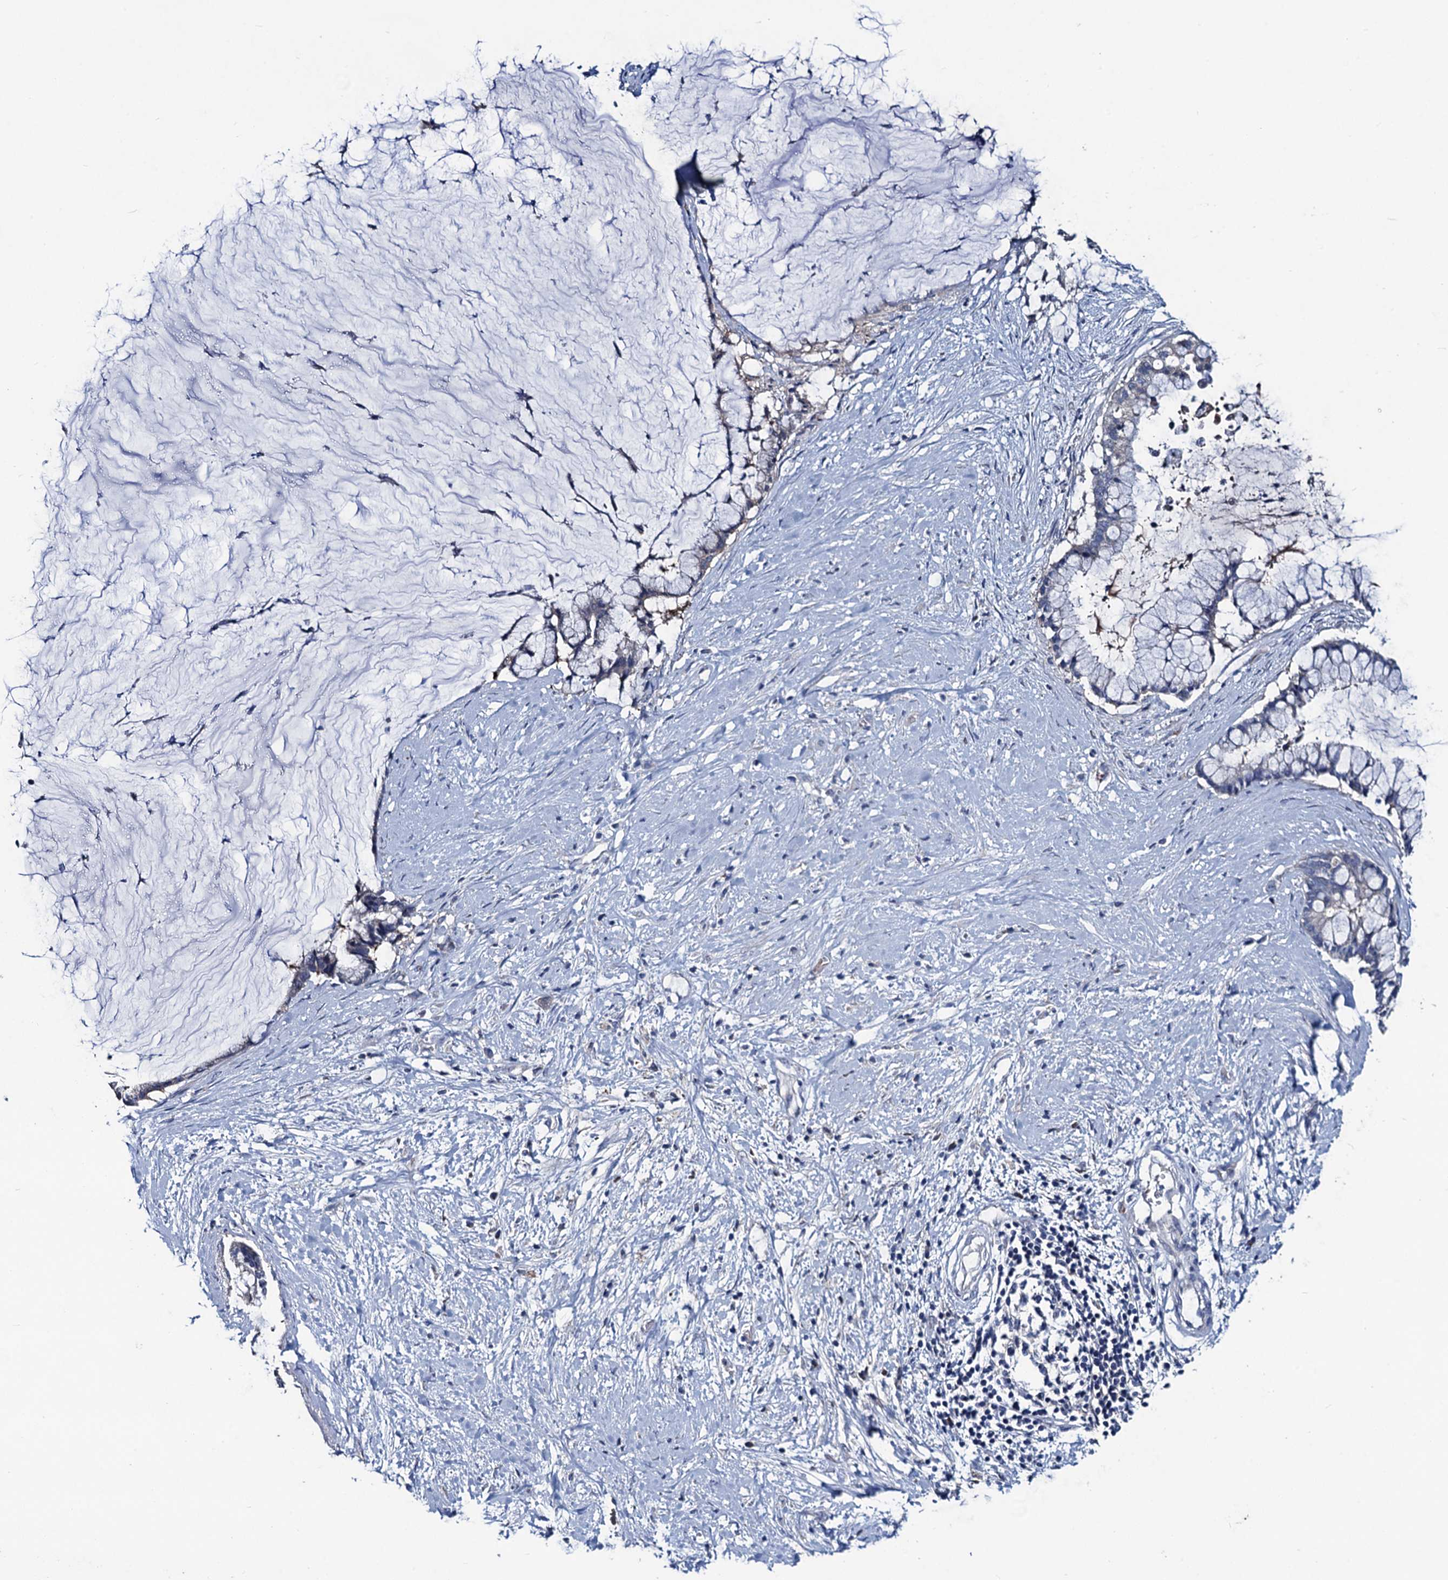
{"staining": {"intensity": "negative", "quantity": "none", "location": "none"}, "tissue": "pancreatic cancer", "cell_type": "Tumor cells", "image_type": "cancer", "snomed": [{"axis": "morphology", "description": "Adenocarcinoma, NOS"}, {"axis": "topography", "description": "Pancreas"}], "caption": "IHC histopathology image of human pancreatic cancer stained for a protein (brown), which displays no expression in tumor cells. (Stains: DAB (3,3'-diaminobenzidine) immunohistochemistry with hematoxylin counter stain, Microscopy: brightfield microscopy at high magnification).", "gene": "RTKN2", "patient": {"sex": "male", "age": 41}}